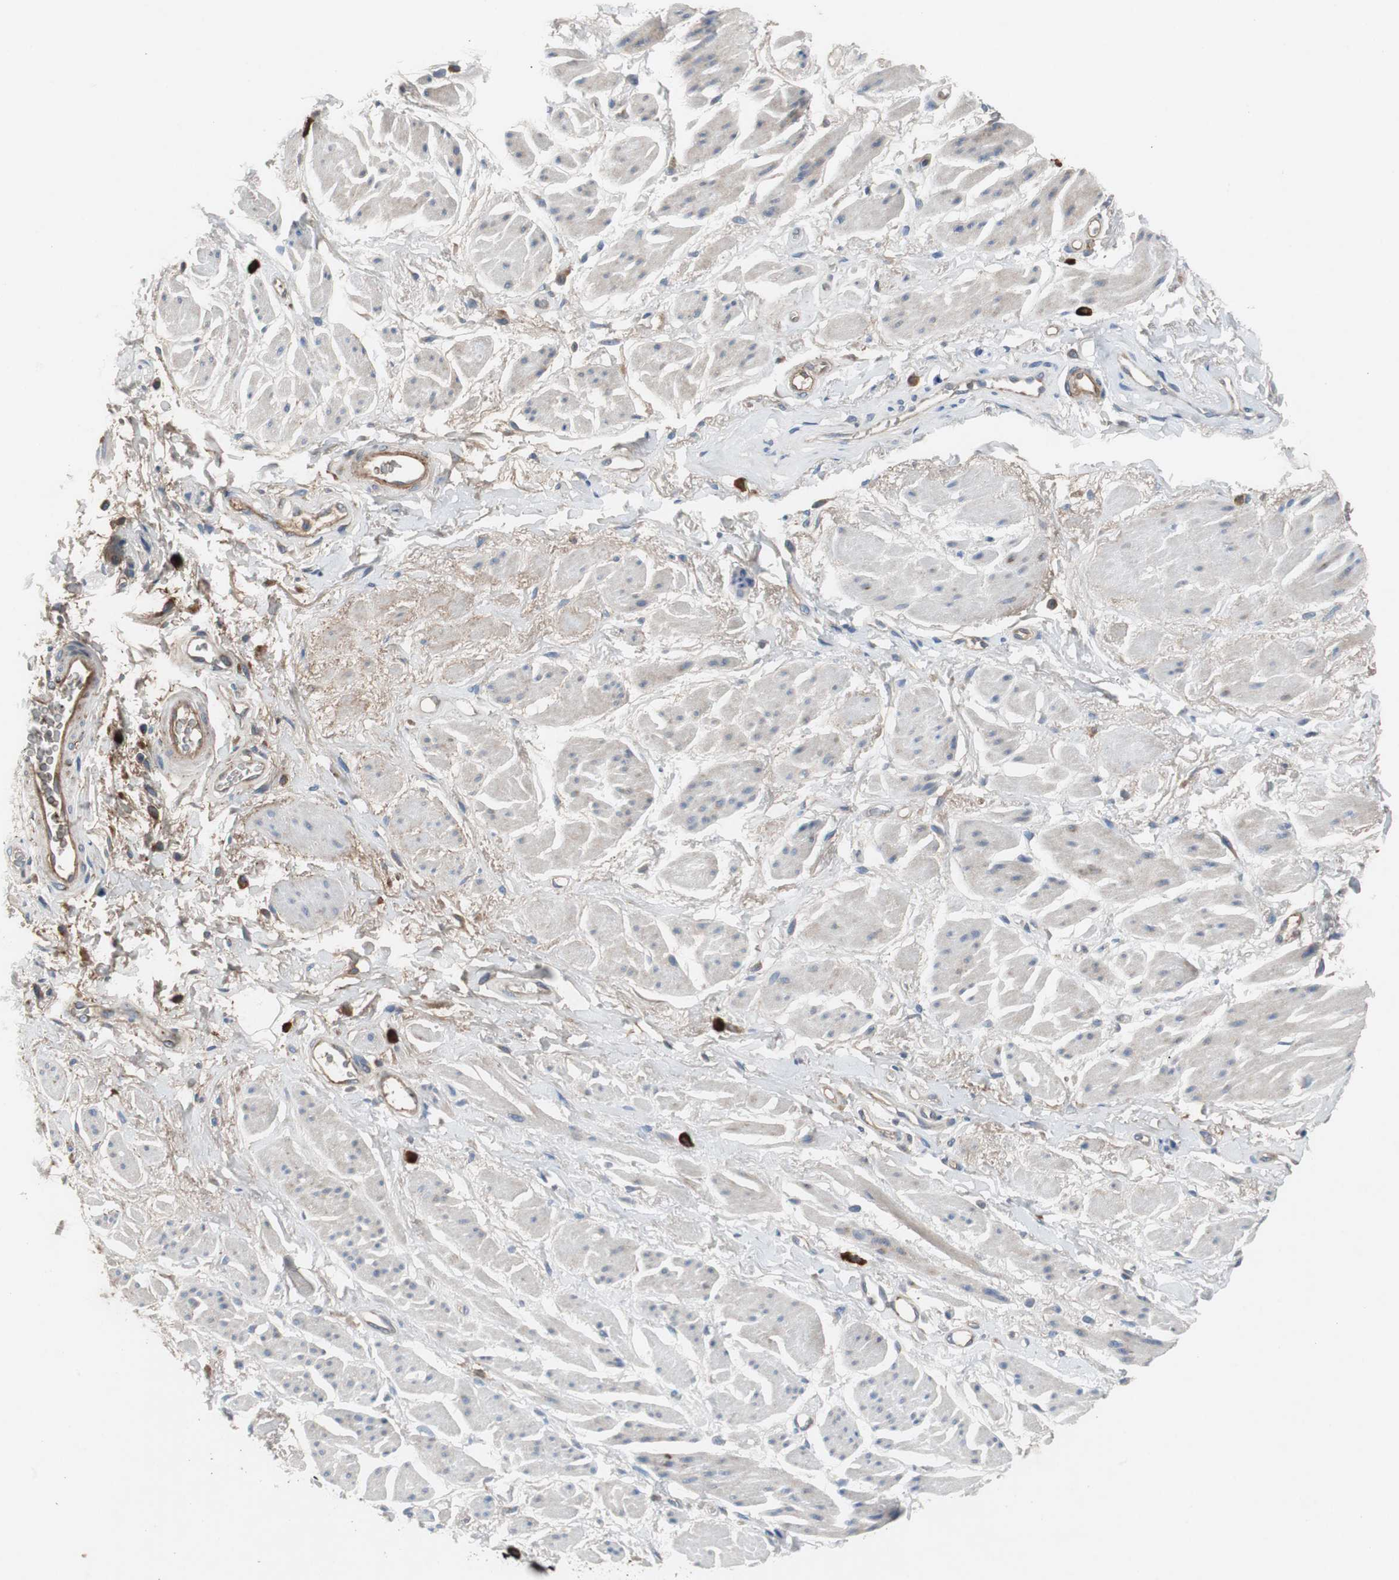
{"staining": {"intensity": "weak", "quantity": "<25%", "location": "cytoplasmic/membranous"}, "tissue": "adipose tissue", "cell_type": "Adipocytes", "image_type": "normal", "snomed": [{"axis": "morphology", "description": "Normal tissue, NOS"}, {"axis": "topography", "description": "Soft tissue"}, {"axis": "topography", "description": "Peripheral nerve tissue"}], "caption": "This is an immunohistochemistry image of benign human adipose tissue. There is no positivity in adipocytes.", "gene": "SORT1", "patient": {"sex": "female", "age": 71}}